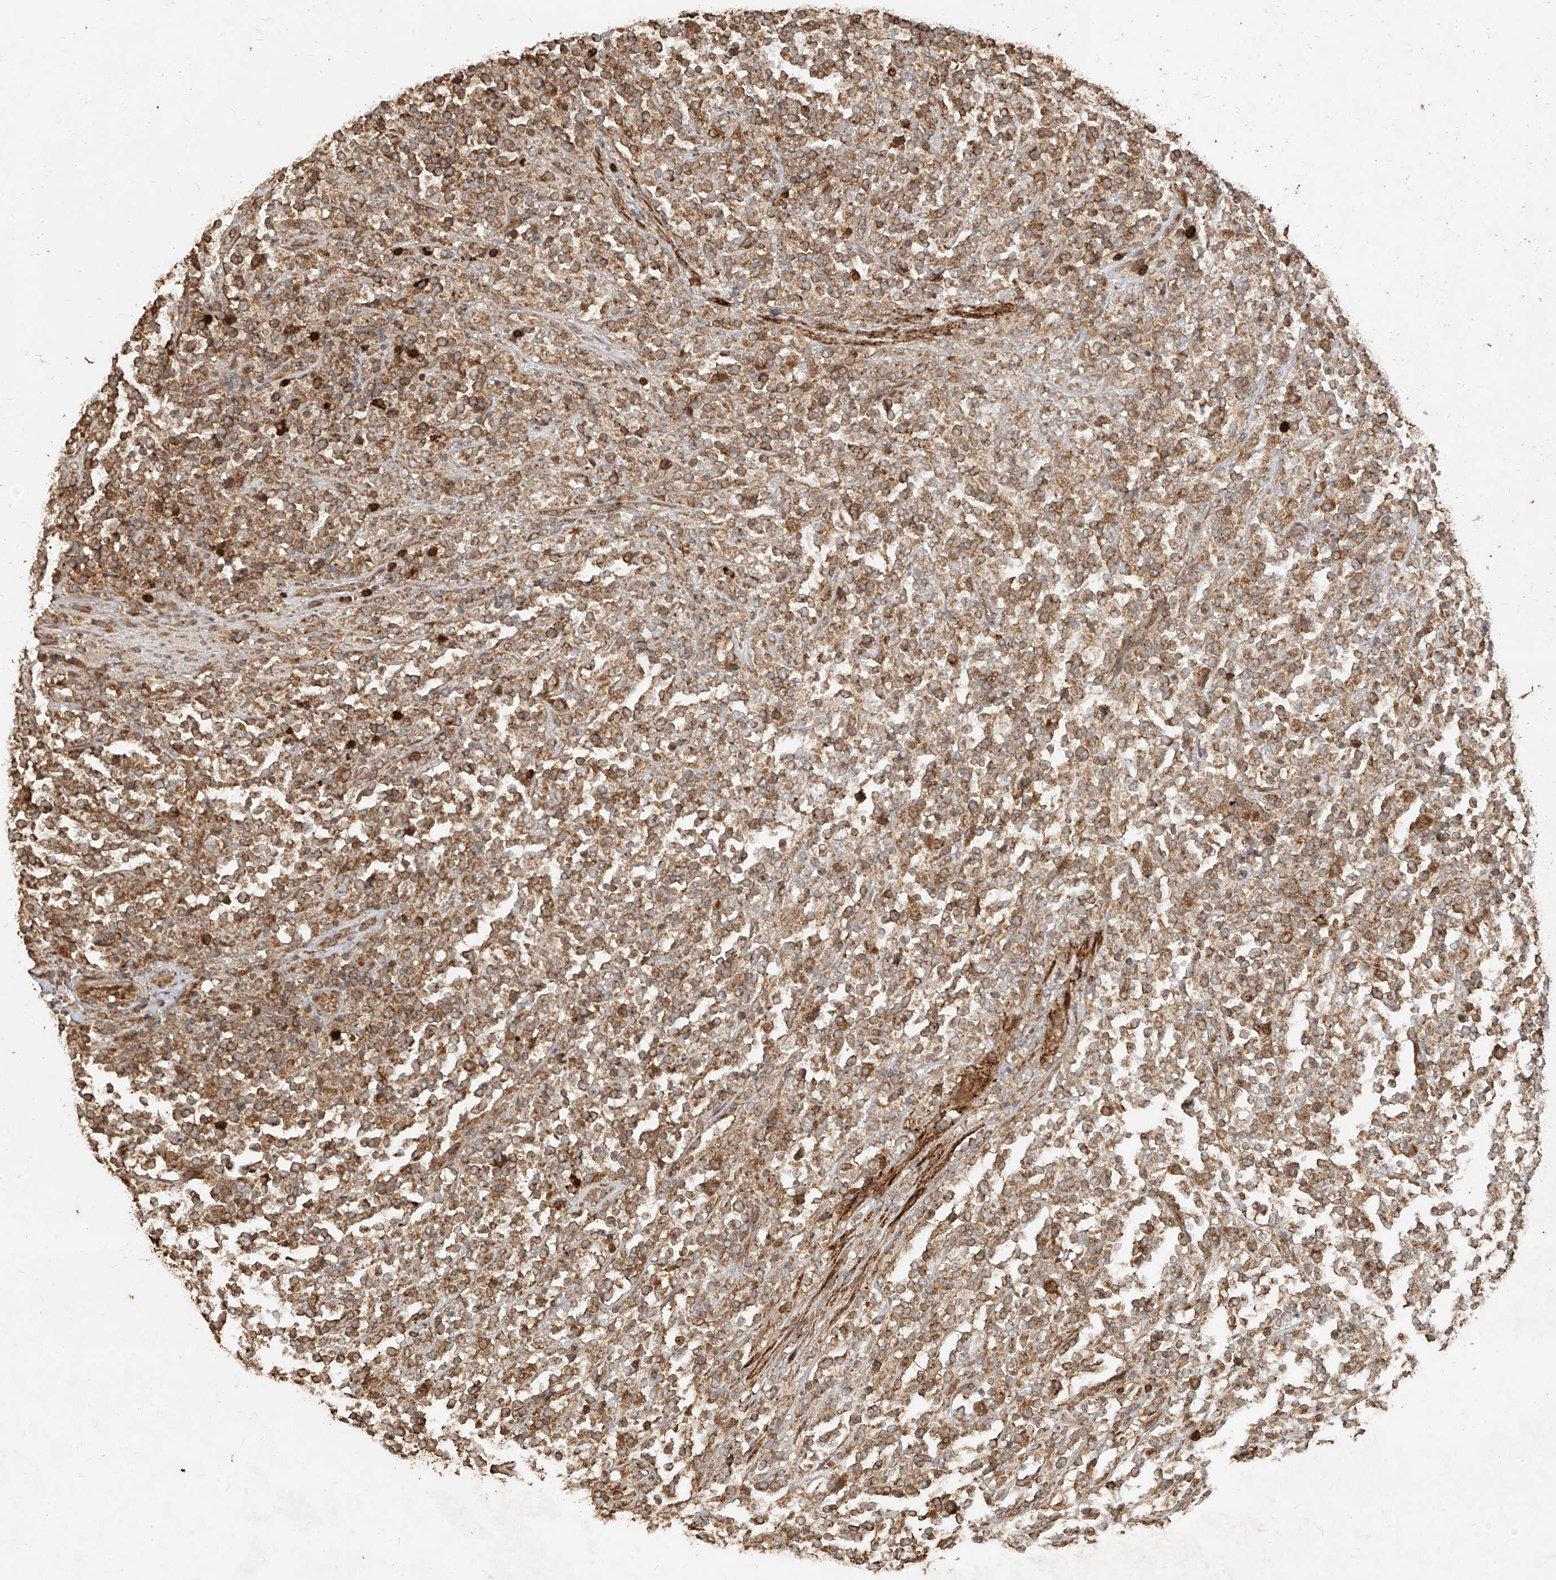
{"staining": {"intensity": "moderate", "quantity": ">75%", "location": "cytoplasmic/membranous"}, "tissue": "lymphoma", "cell_type": "Tumor cells", "image_type": "cancer", "snomed": [{"axis": "morphology", "description": "Malignant lymphoma, non-Hodgkin's type, High grade"}, {"axis": "topography", "description": "Soft tissue"}], "caption": "The histopathology image displays a brown stain indicating the presence of a protein in the cytoplasmic/membranous of tumor cells in high-grade malignant lymphoma, non-Hodgkin's type.", "gene": "EFNB1", "patient": {"sex": "male", "age": 18}}